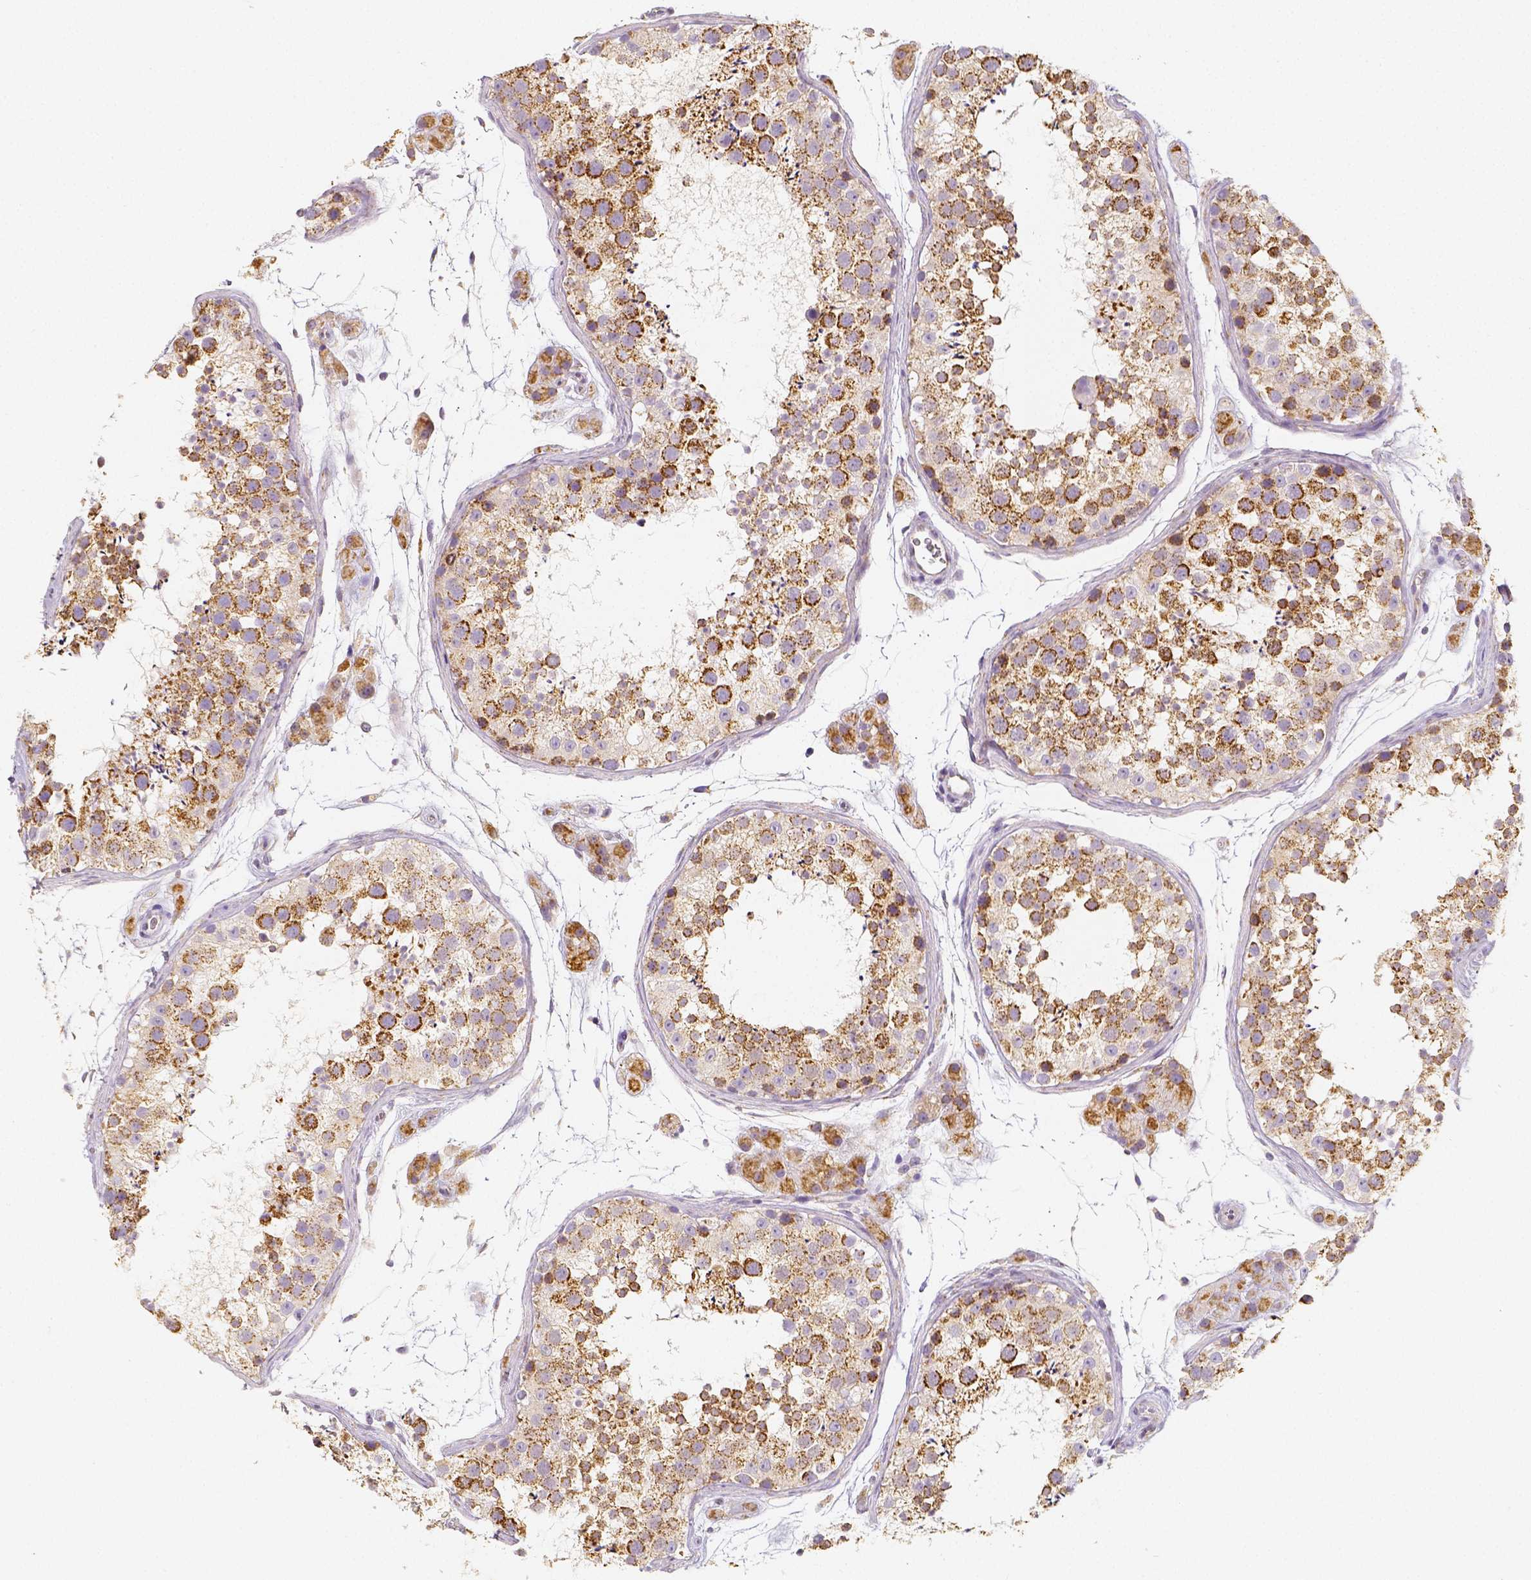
{"staining": {"intensity": "strong", "quantity": "<25%", "location": "cytoplasmic/membranous"}, "tissue": "testis", "cell_type": "Cells in seminiferous ducts", "image_type": "normal", "snomed": [{"axis": "morphology", "description": "Normal tissue, NOS"}, {"axis": "topography", "description": "Testis"}], "caption": "This image shows immunohistochemistry (IHC) staining of unremarkable human testis, with medium strong cytoplasmic/membranous staining in about <25% of cells in seminiferous ducts.", "gene": "PGAM5", "patient": {"sex": "male", "age": 41}}